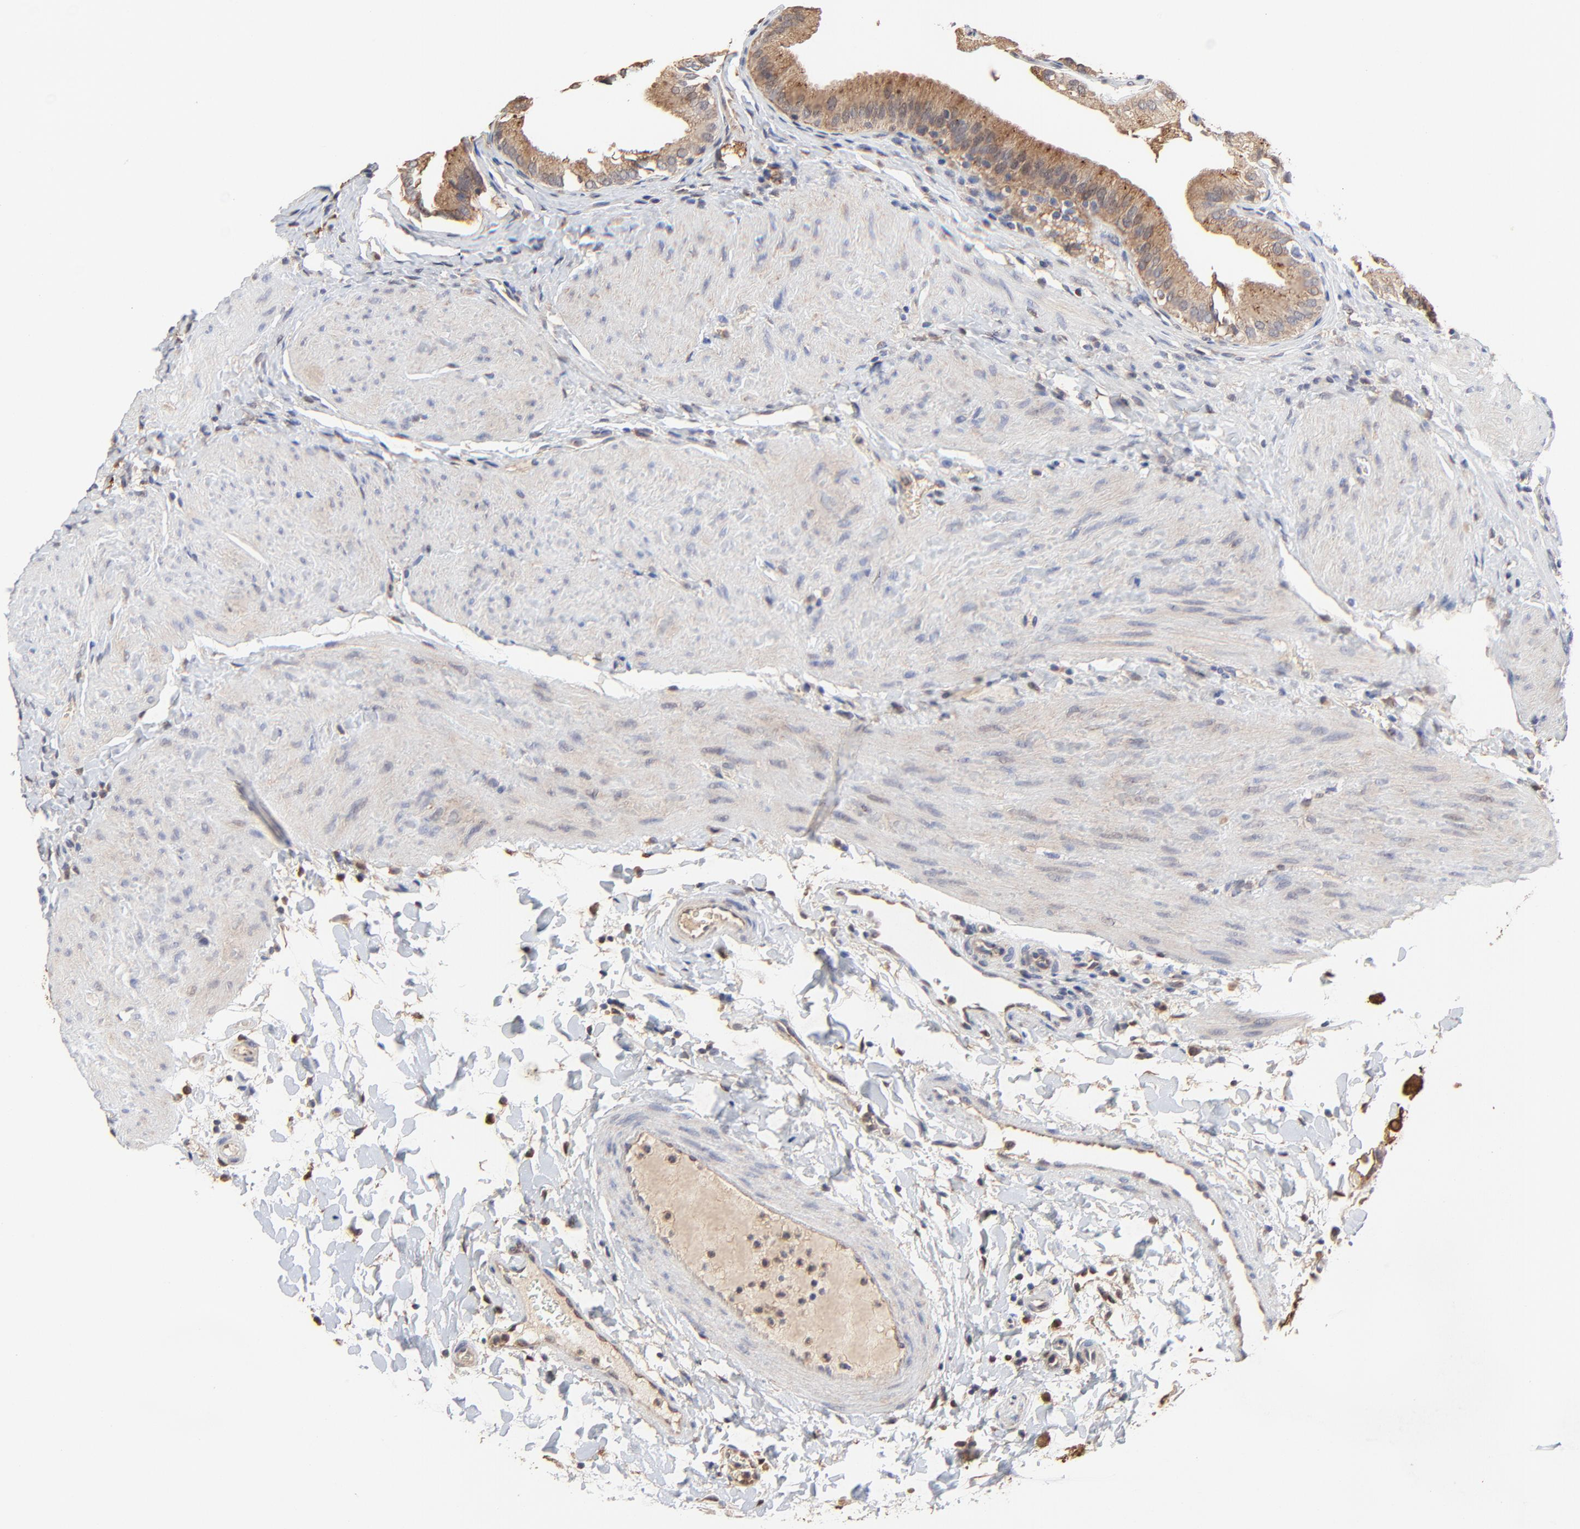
{"staining": {"intensity": "moderate", "quantity": ">75%", "location": "cytoplasmic/membranous"}, "tissue": "gallbladder", "cell_type": "Glandular cells", "image_type": "normal", "snomed": [{"axis": "morphology", "description": "Normal tissue, NOS"}, {"axis": "topography", "description": "Gallbladder"}], "caption": "Gallbladder was stained to show a protein in brown. There is medium levels of moderate cytoplasmic/membranous expression in about >75% of glandular cells. (brown staining indicates protein expression, while blue staining denotes nuclei).", "gene": "LGALS3", "patient": {"sex": "female", "age": 24}}